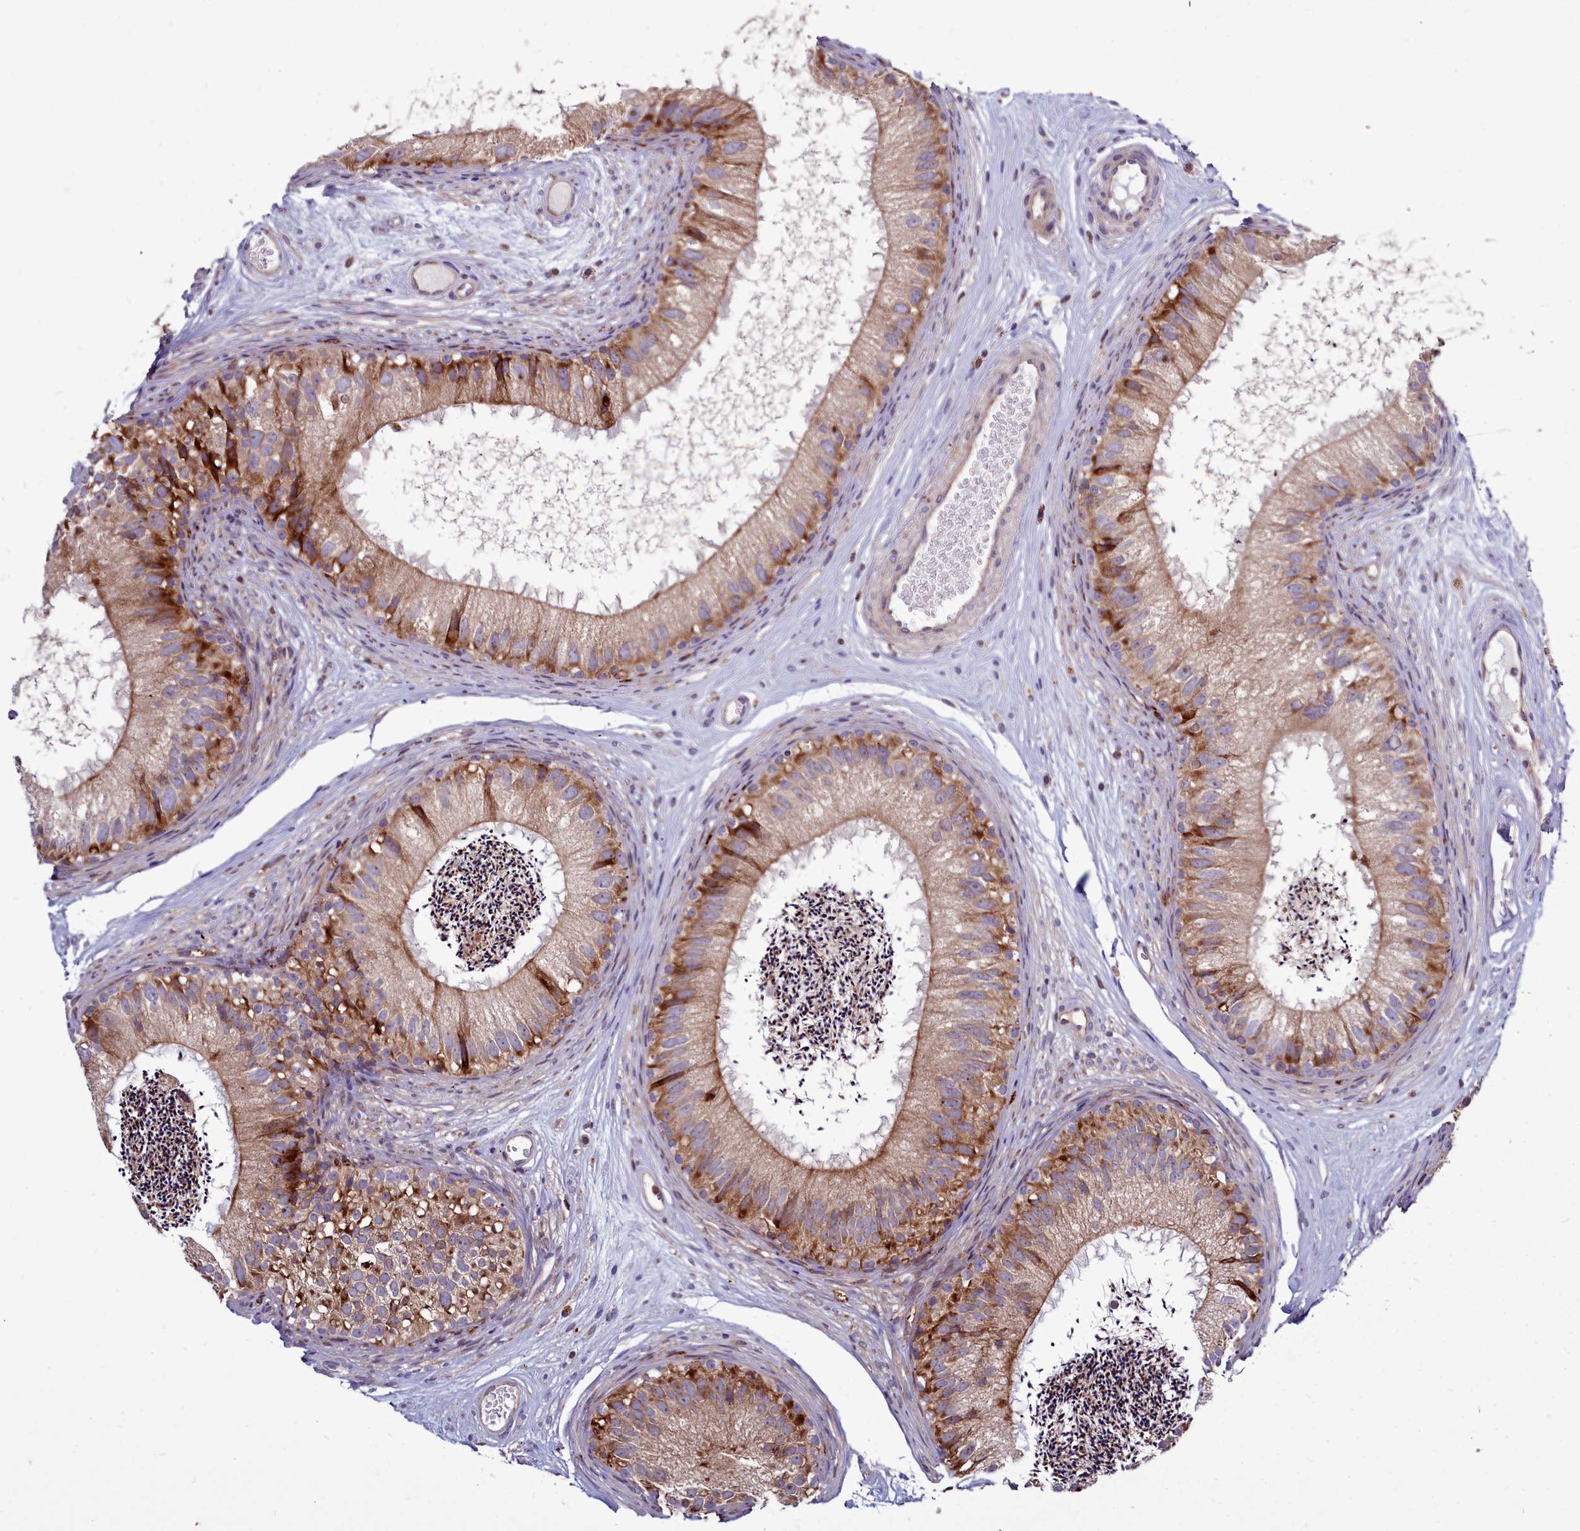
{"staining": {"intensity": "moderate", "quantity": ">75%", "location": "cytoplasmic/membranous"}, "tissue": "epididymis", "cell_type": "Glandular cells", "image_type": "normal", "snomed": [{"axis": "morphology", "description": "Normal tissue, NOS"}, {"axis": "topography", "description": "Epididymis"}], "caption": "This histopathology image reveals unremarkable epididymis stained with immunohistochemistry (IHC) to label a protein in brown. The cytoplasmic/membranous of glandular cells show moderate positivity for the protein. Nuclei are counter-stained blue.", "gene": "RAPGEF4", "patient": {"sex": "male", "age": 77}}